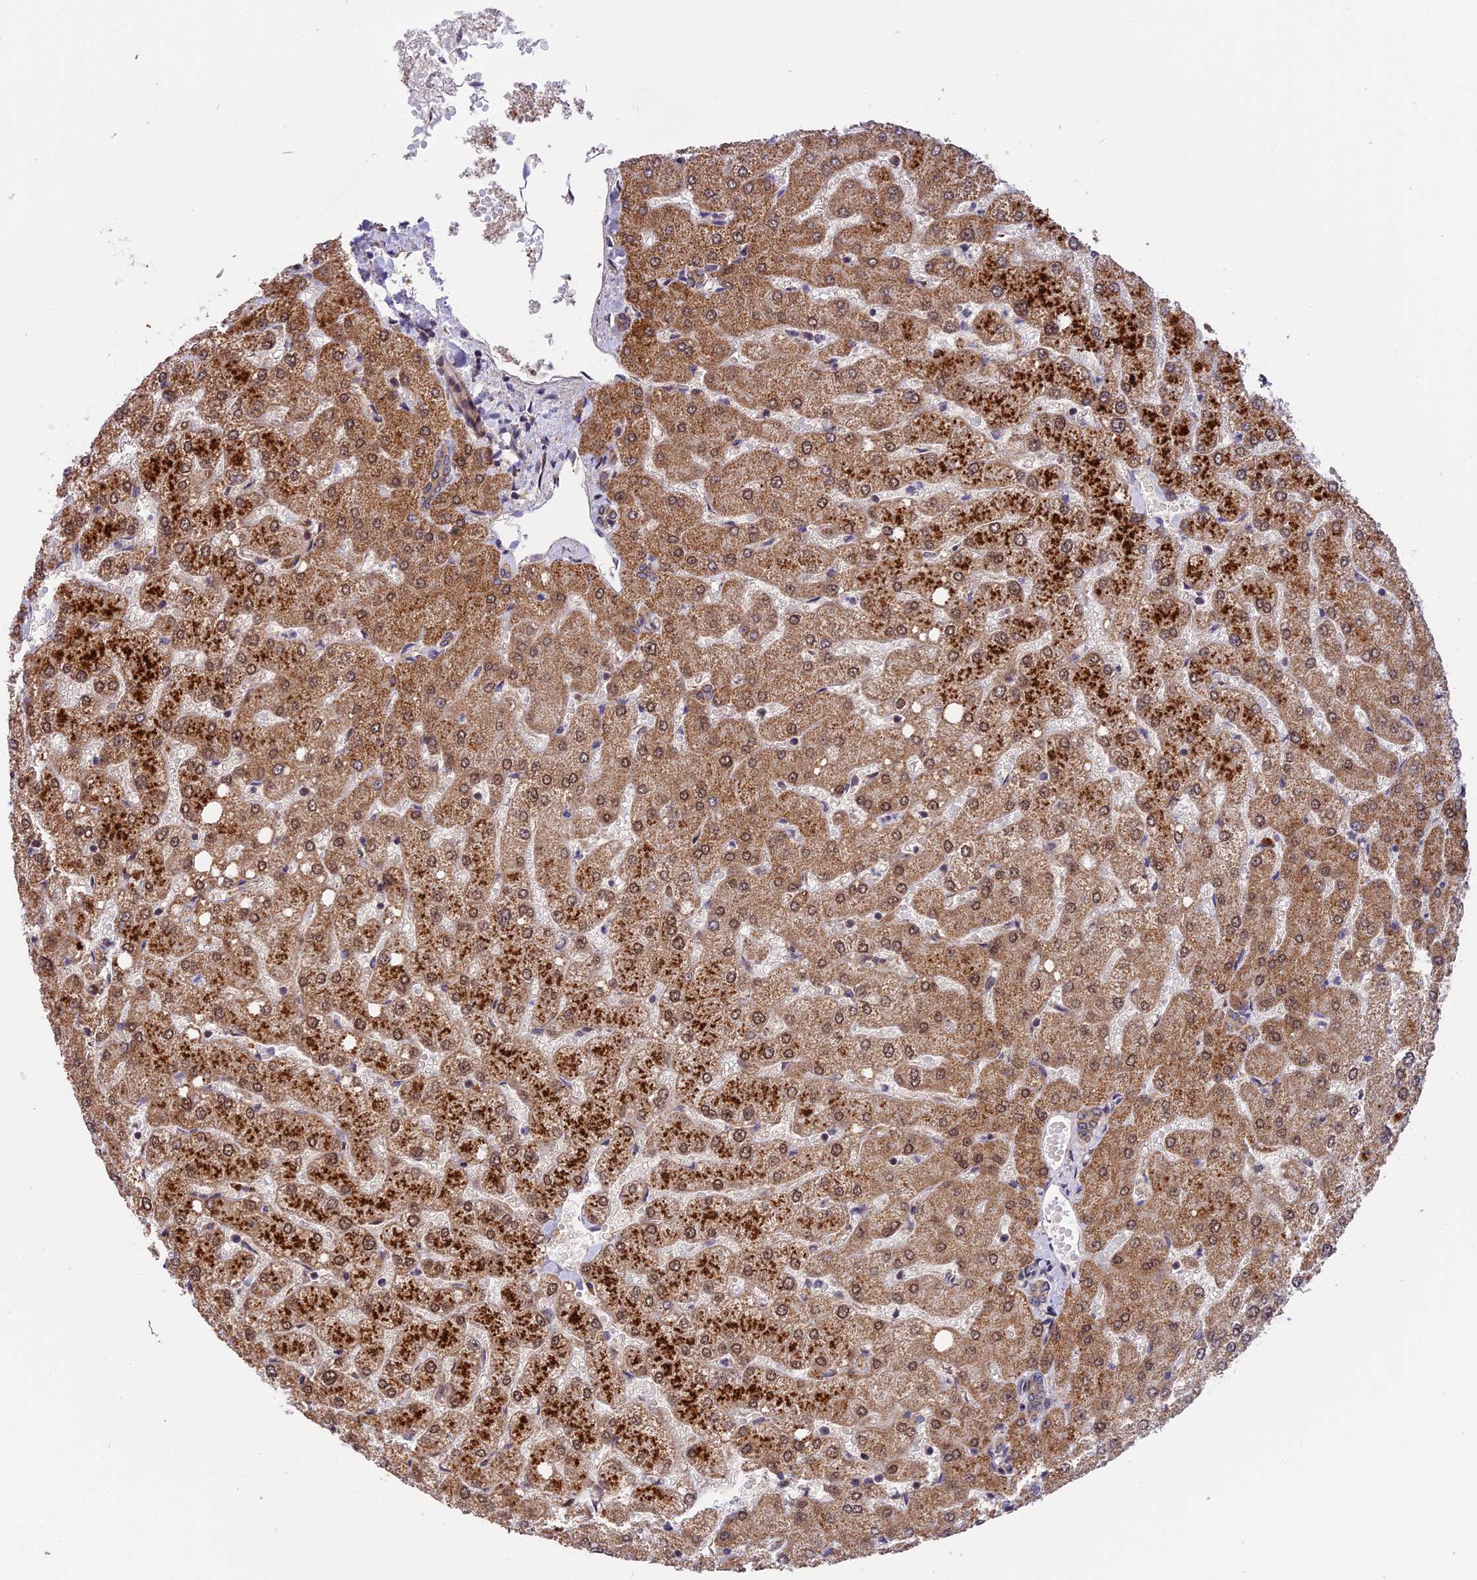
{"staining": {"intensity": "weak", "quantity": "25%-75%", "location": "cytoplasmic/membranous"}, "tissue": "liver", "cell_type": "Cholangiocytes", "image_type": "normal", "snomed": [{"axis": "morphology", "description": "Normal tissue, NOS"}, {"axis": "topography", "description": "Liver"}], "caption": "Protein expression analysis of normal liver reveals weak cytoplasmic/membranous positivity in approximately 25%-75% of cholangiocytes. (Brightfield microscopy of DAB IHC at high magnification).", "gene": "RERGL", "patient": {"sex": "female", "age": 54}}